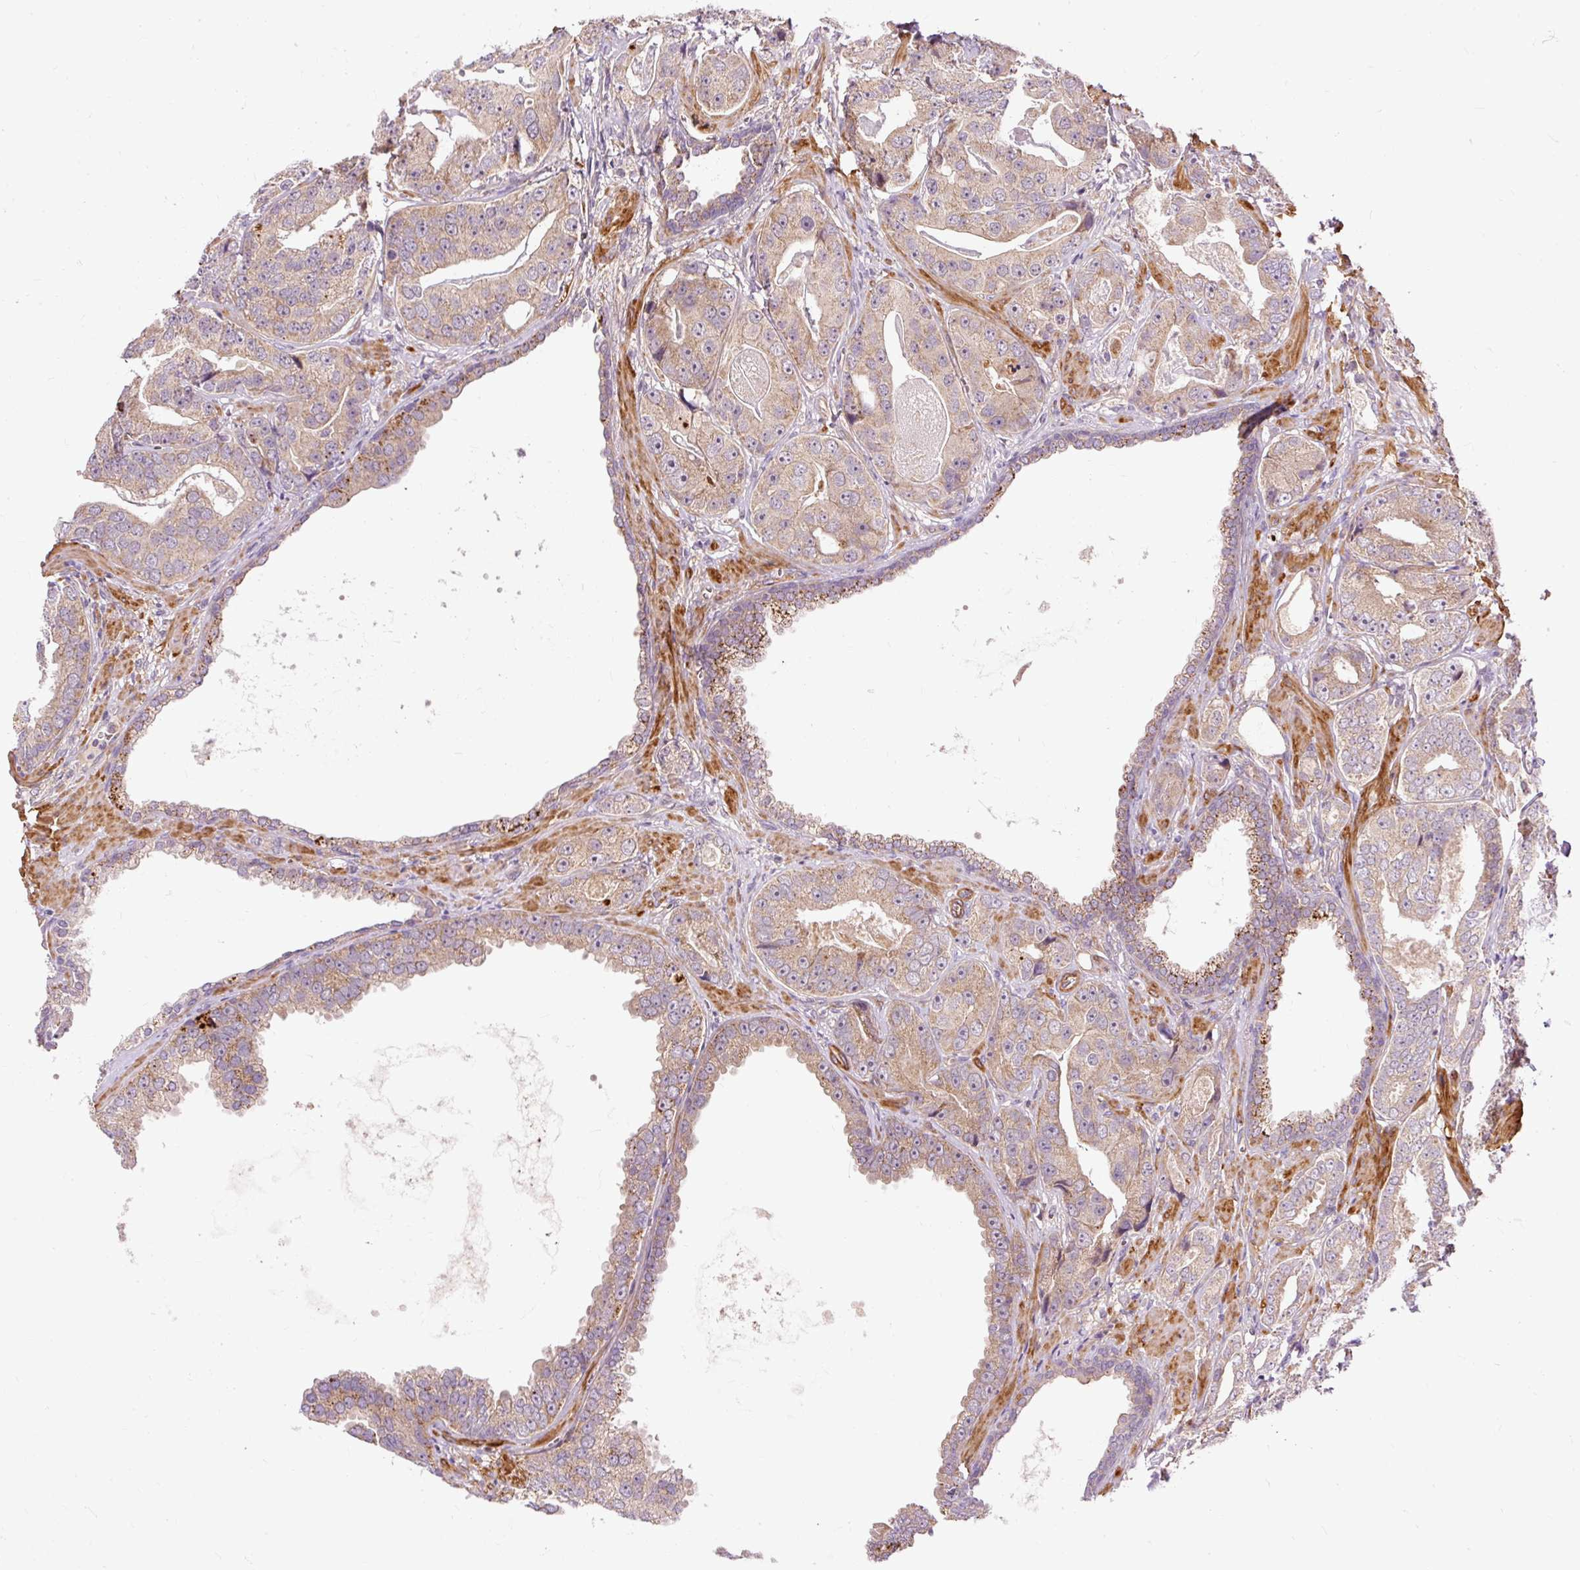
{"staining": {"intensity": "weak", "quantity": ">75%", "location": "cytoplasmic/membranous"}, "tissue": "prostate cancer", "cell_type": "Tumor cells", "image_type": "cancer", "snomed": [{"axis": "morphology", "description": "Adenocarcinoma, High grade"}, {"axis": "topography", "description": "Prostate"}], "caption": "High-grade adenocarcinoma (prostate) stained with immunohistochemistry (IHC) demonstrates weak cytoplasmic/membranous positivity in about >75% of tumor cells. (DAB = brown stain, brightfield microscopy at high magnification).", "gene": "RIPOR3", "patient": {"sex": "male", "age": 71}}